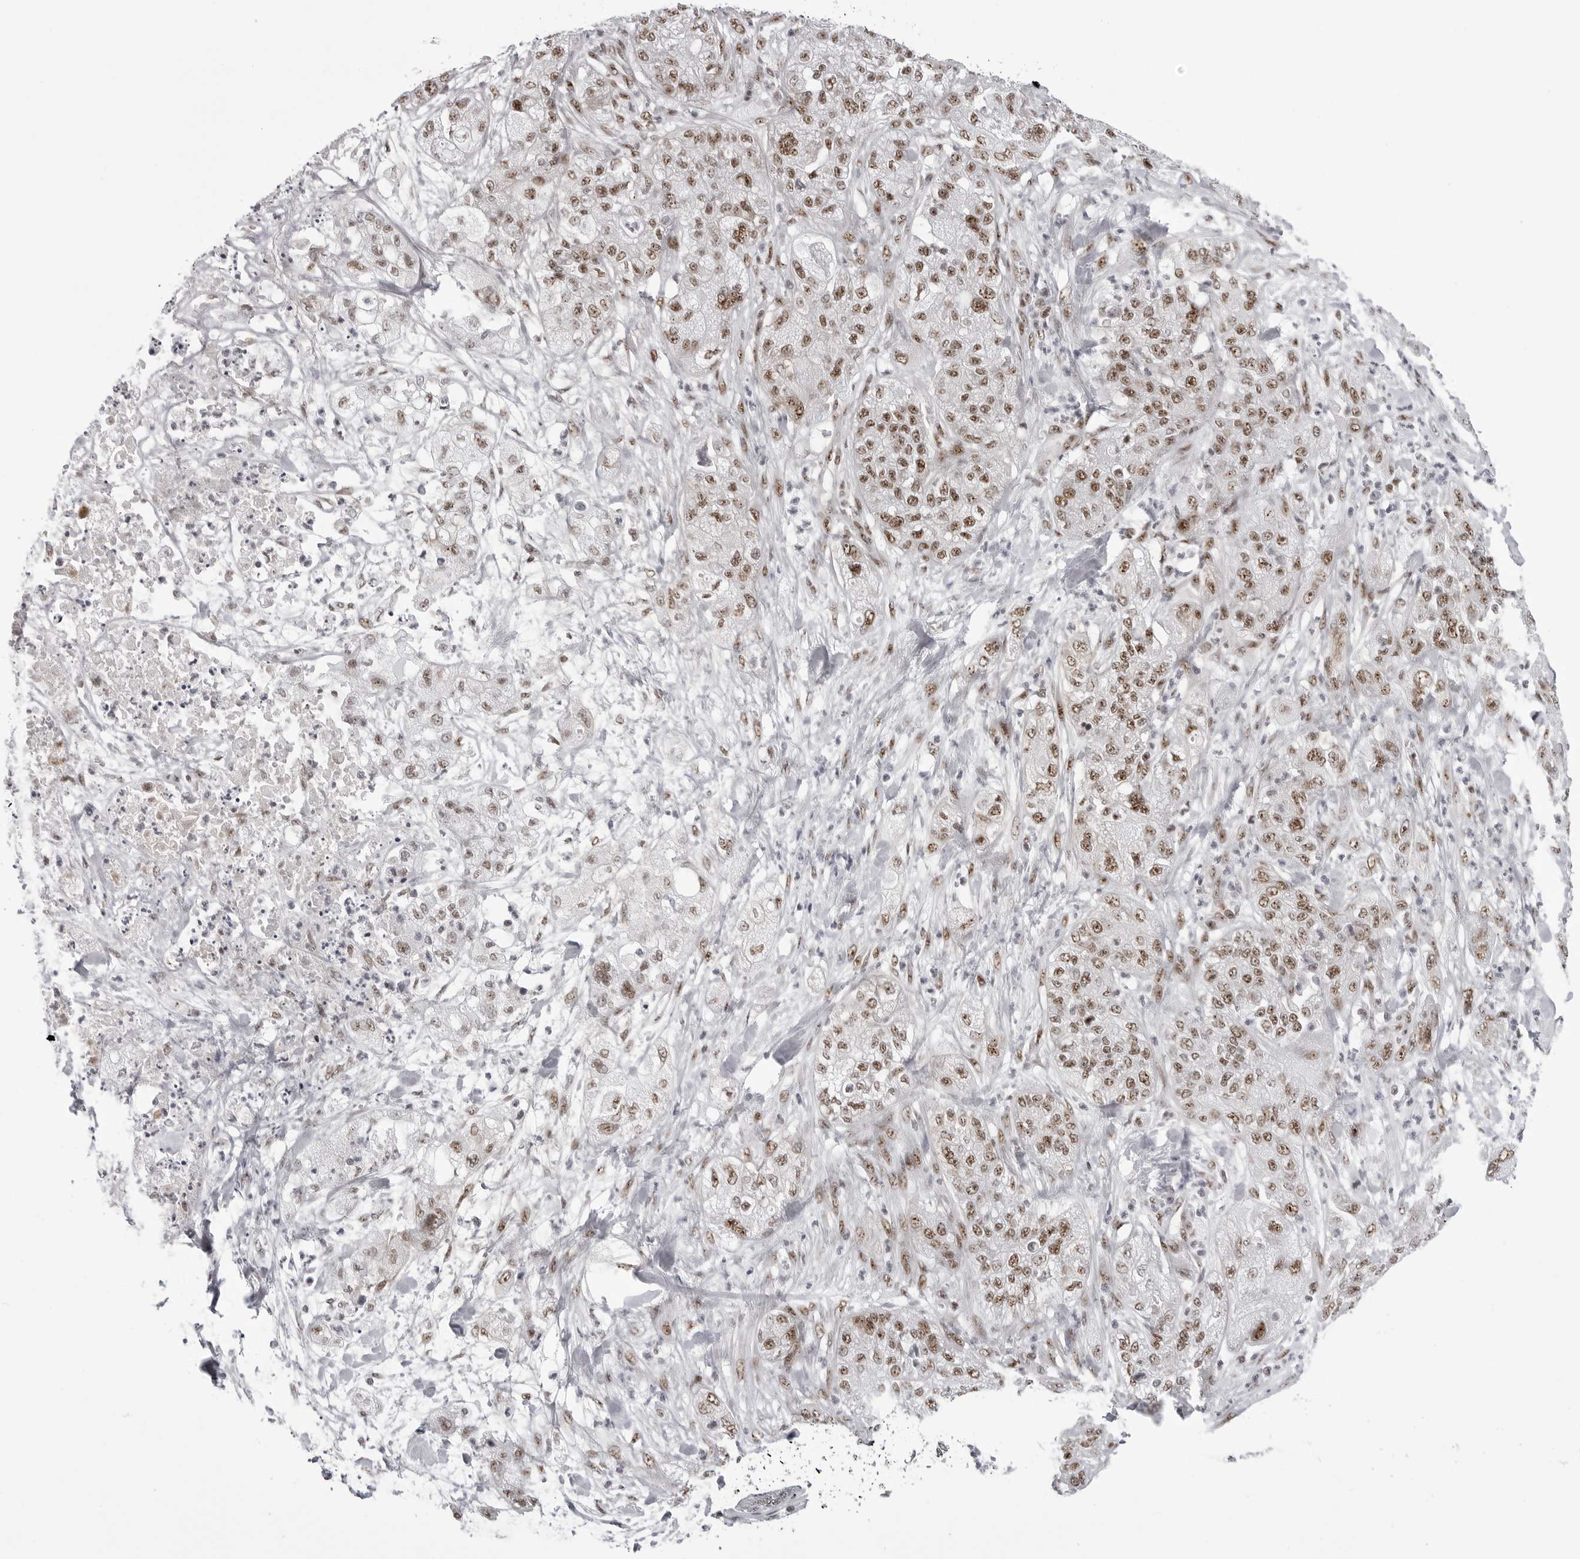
{"staining": {"intensity": "moderate", "quantity": ">75%", "location": "nuclear"}, "tissue": "pancreatic cancer", "cell_type": "Tumor cells", "image_type": "cancer", "snomed": [{"axis": "morphology", "description": "Adenocarcinoma, NOS"}, {"axis": "topography", "description": "Pancreas"}], "caption": "About >75% of tumor cells in pancreatic adenocarcinoma demonstrate moderate nuclear protein positivity as visualized by brown immunohistochemical staining.", "gene": "WRAP53", "patient": {"sex": "female", "age": 78}}